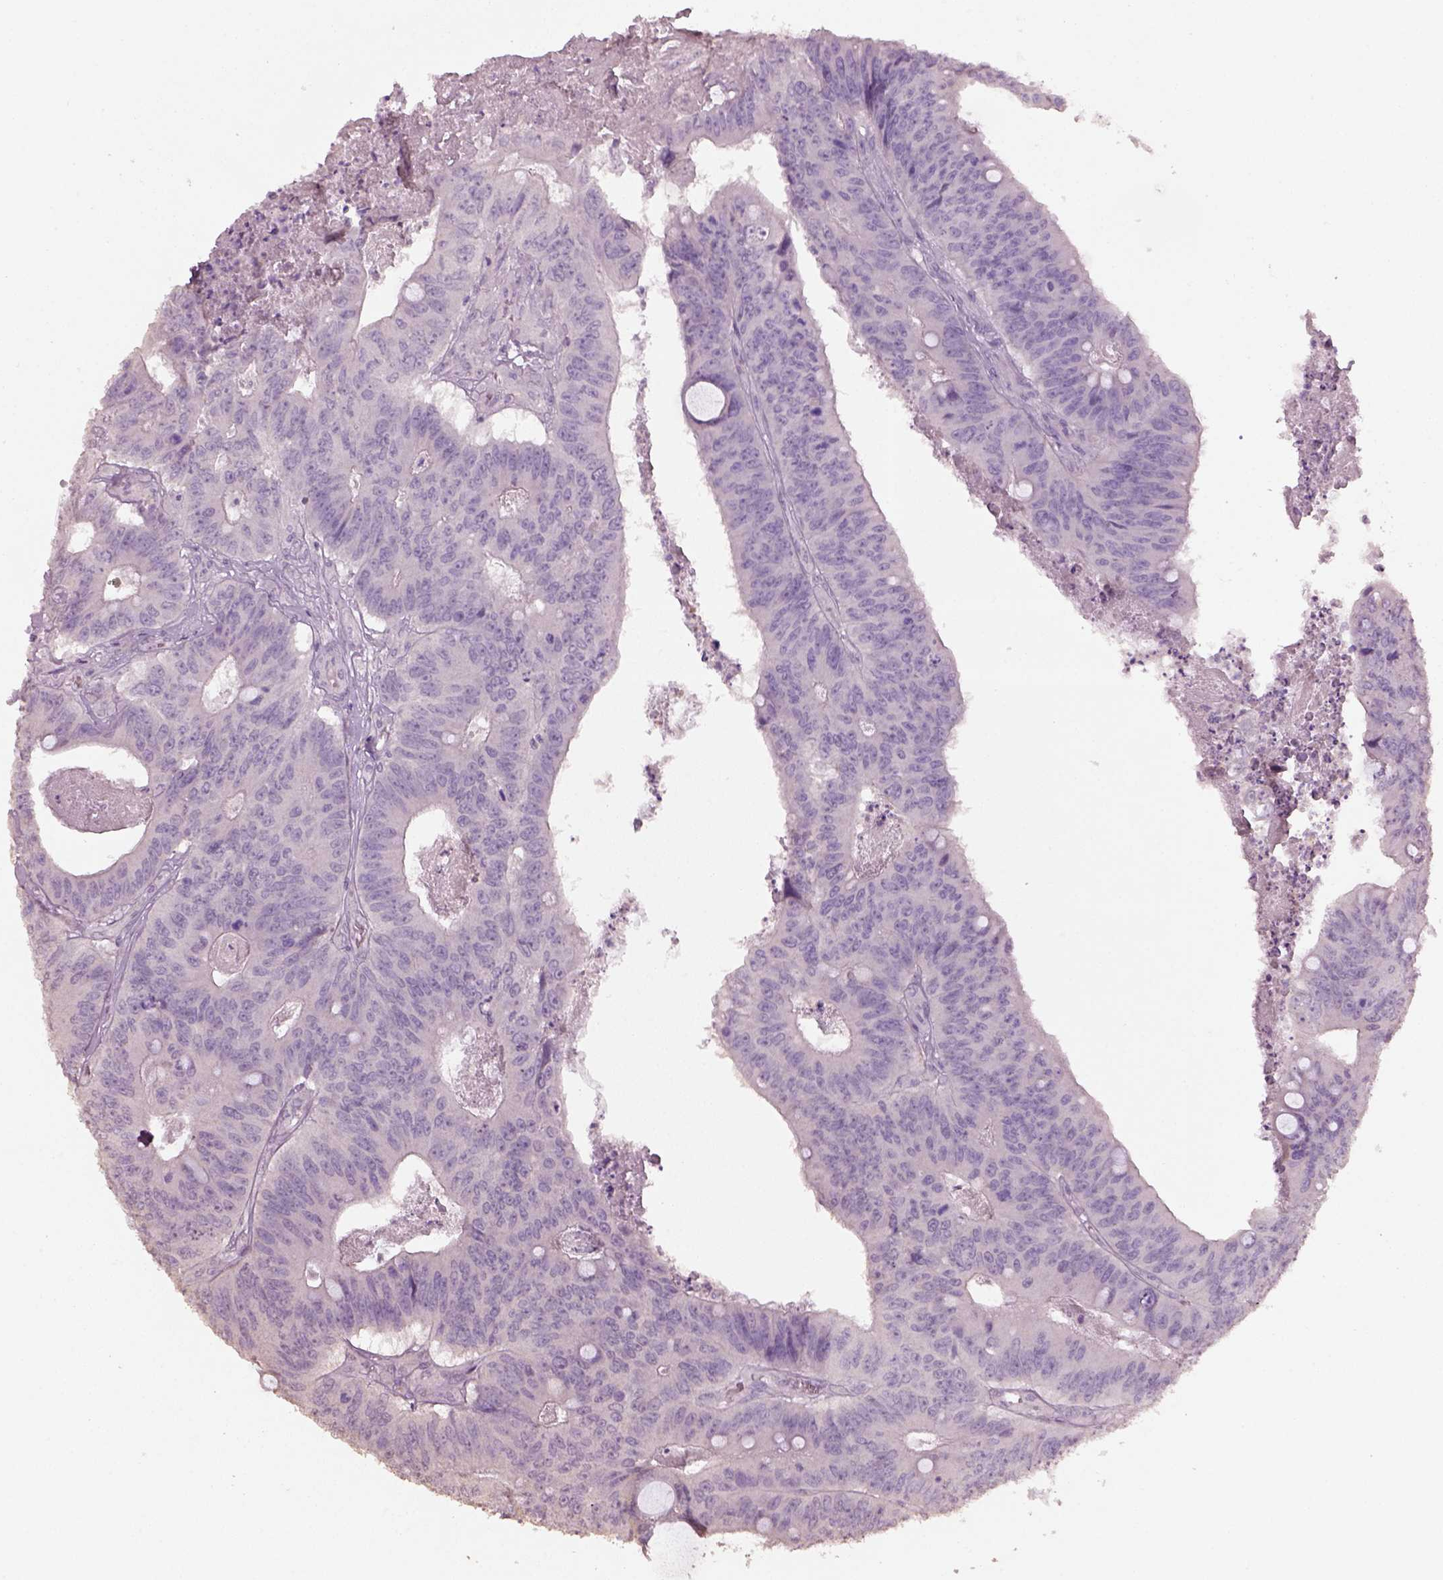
{"staining": {"intensity": "negative", "quantity": "none", "location": "none"}, "tissue": "colorectal cancer", "cell_type": "Tumor cells", "image_type": "cancer", "snomed": [{"axis": "morphology", "description": "Adenocarcinoma, NOS"}, {"axis": "topography", "description": "Colon"}], "caption": "Colorectal adenocarcinoma stained for a protein using IHC exhibits no expression tumor cells.", "gene": "KCNIP3", "patient": {"sex": "male", "age": 84}}